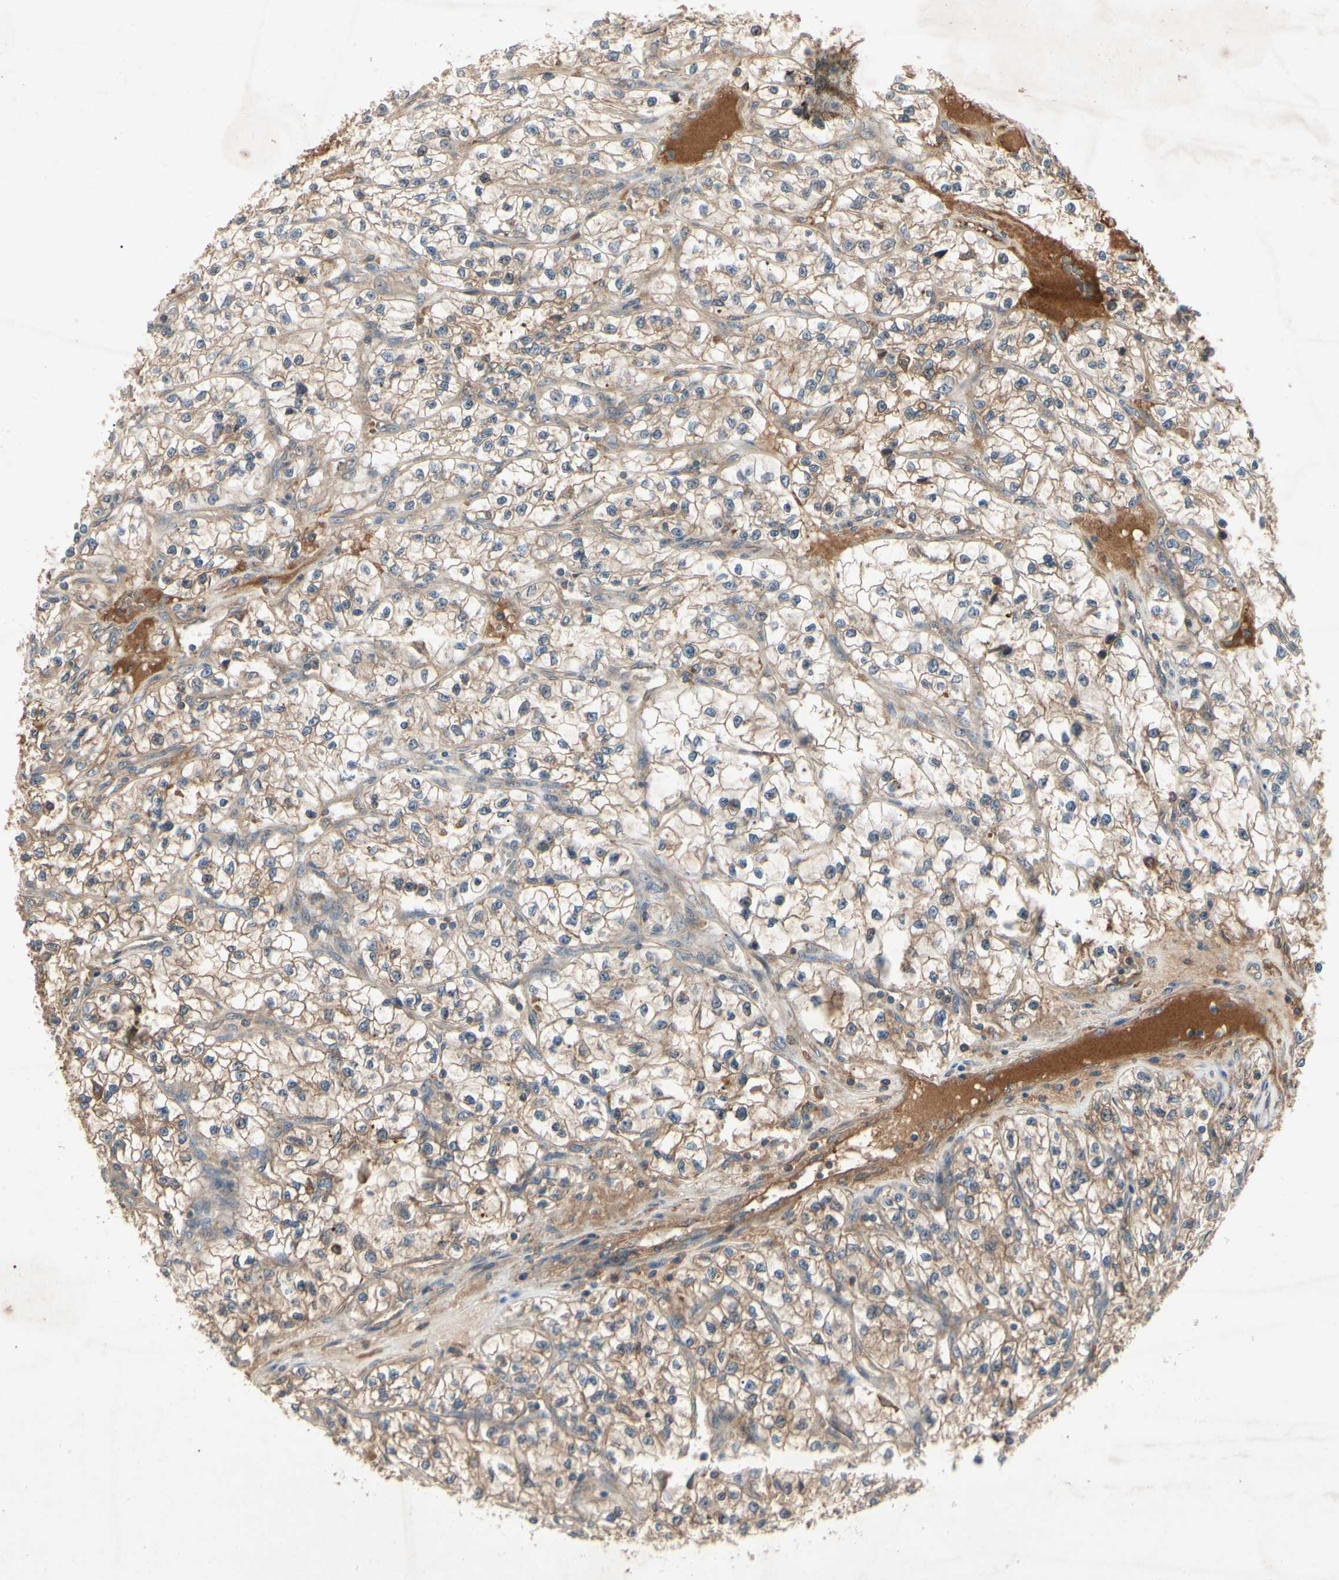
{"staining": {"intensity": "moderate", "quantity": ">75%", "location": "cytoplasmic/membranous"}, "tissue": "renal cancer", "cell_type": "Tumor cells", "image_type": "cancer", "snomed": [{"axis": "morphology", "description": "Adenocarcinoma, NOS"}, {"axis": "topography", "description": "Kidney"}], "caption": "The histopathology image demonstrates a brown stain indicating the presence of a protein in the cytoplasmic/membranous of tumor cells in renal cancer. The staining was performed using DAB (3,3'-diaminobenzidine) to visualize the protein expression in brown, while the nuclei were stained in blue with hematoxylin (Magnification: 20x).", "gene": "RNF14", "patient": {"sex": "female", "age": 57}}